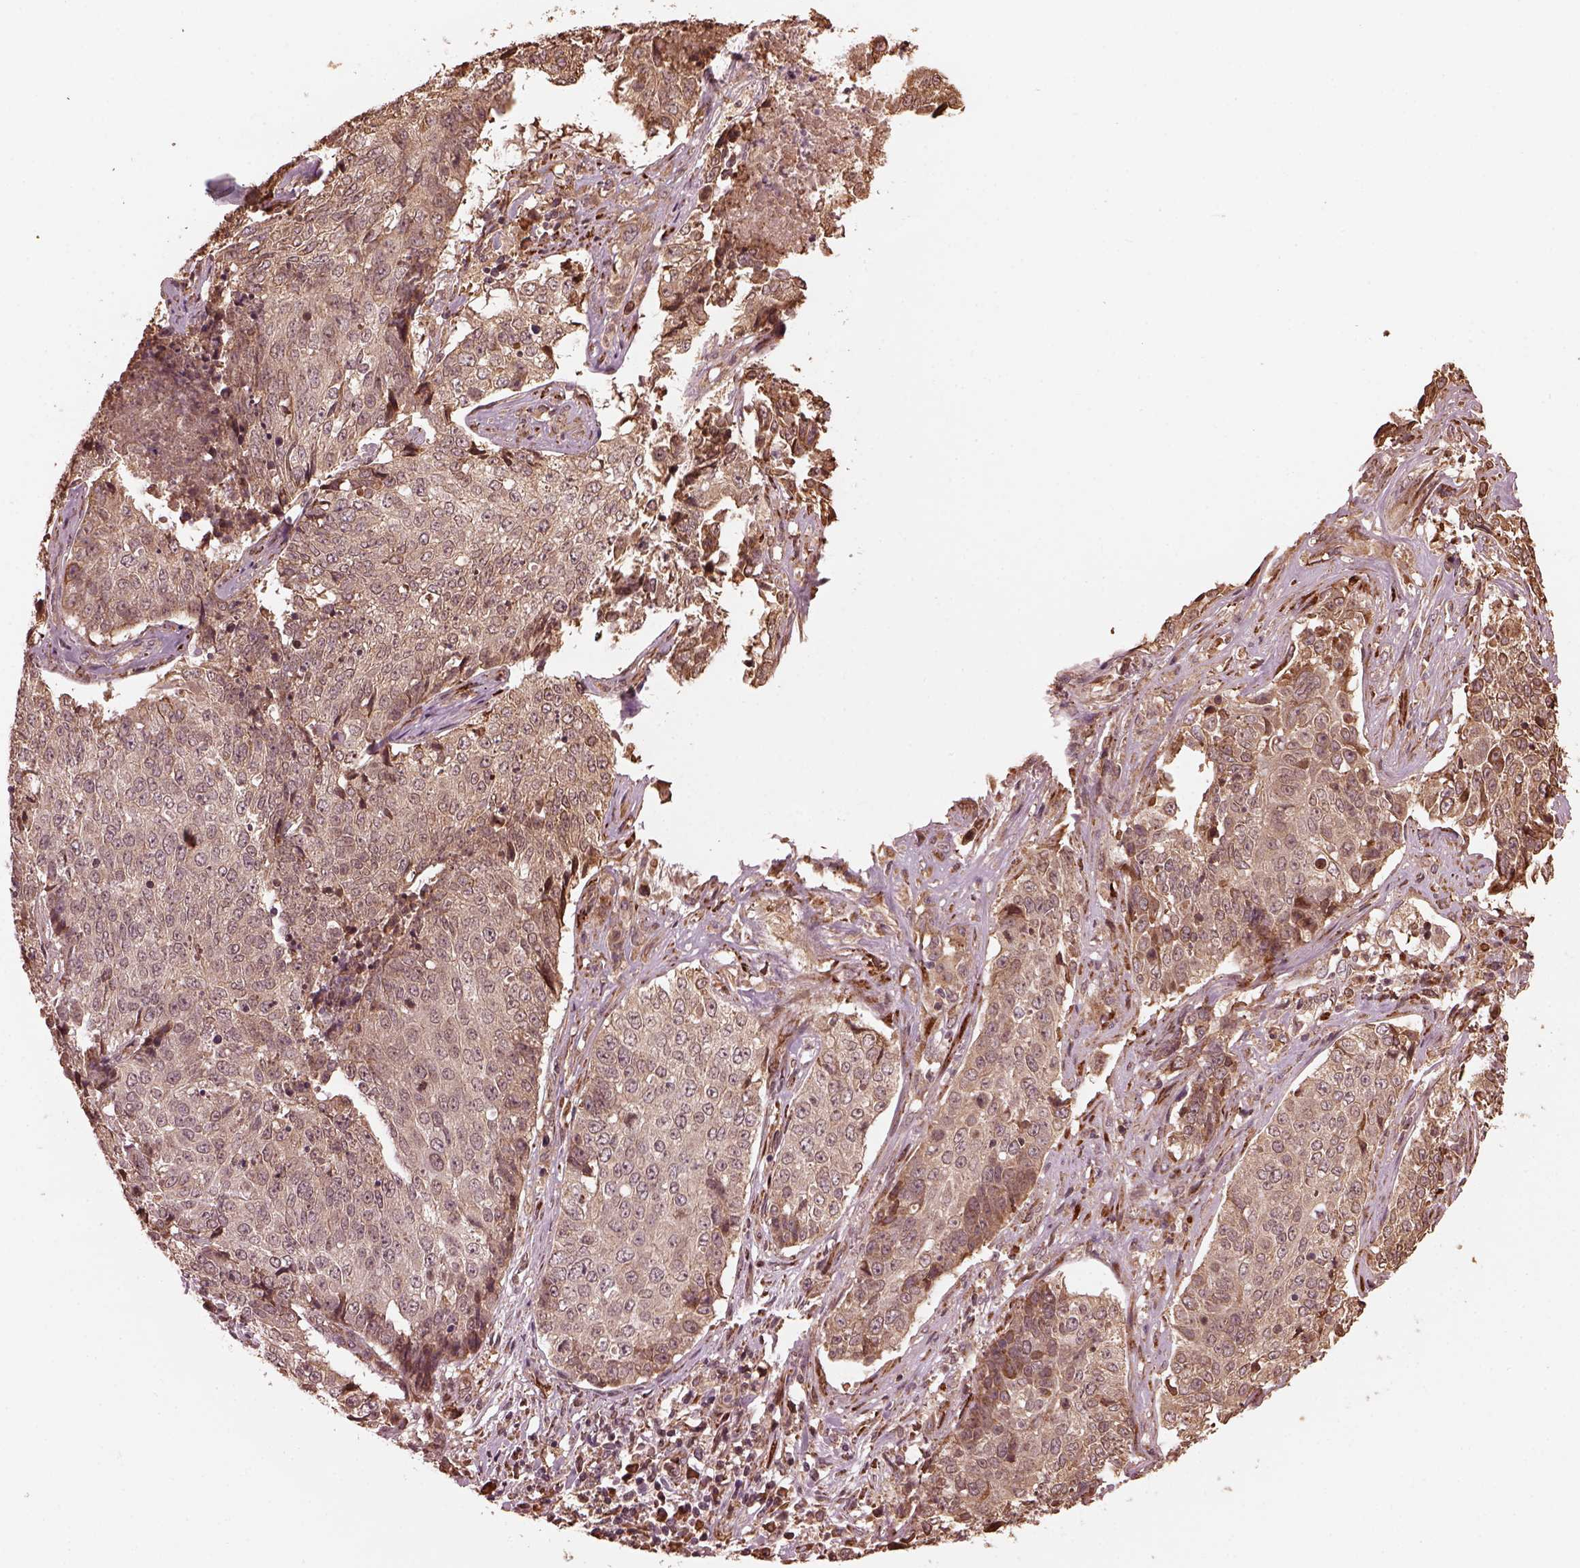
{"staining": {"intensity": "weak", "quantity": "25%-75%", "location": "cytoplasmic/membranous"}, "tissue": "lung cancer", "cell_type": "Tumor cells", "image_type": "cancer", "snomed": [{"axis": "morphology", "description": "Normal tissue, NOS"}, {"axis": "morphology", "description": "Squamous cell carcinoma, NOS"}, {"axis": "topography", "description": "Bronchus"}, {"axis": "topography", "description": "Lung"}], "caption": "DAB (3,3'-diaminobenzidine) immunohistochemical staining of human lung cancer demonstrates weak cytoplasmic/membranous protein positivity in about 25%-75% of tumor cells.", "gene": "ZNF292", "patient": {"sex": "male", "age": 64}}